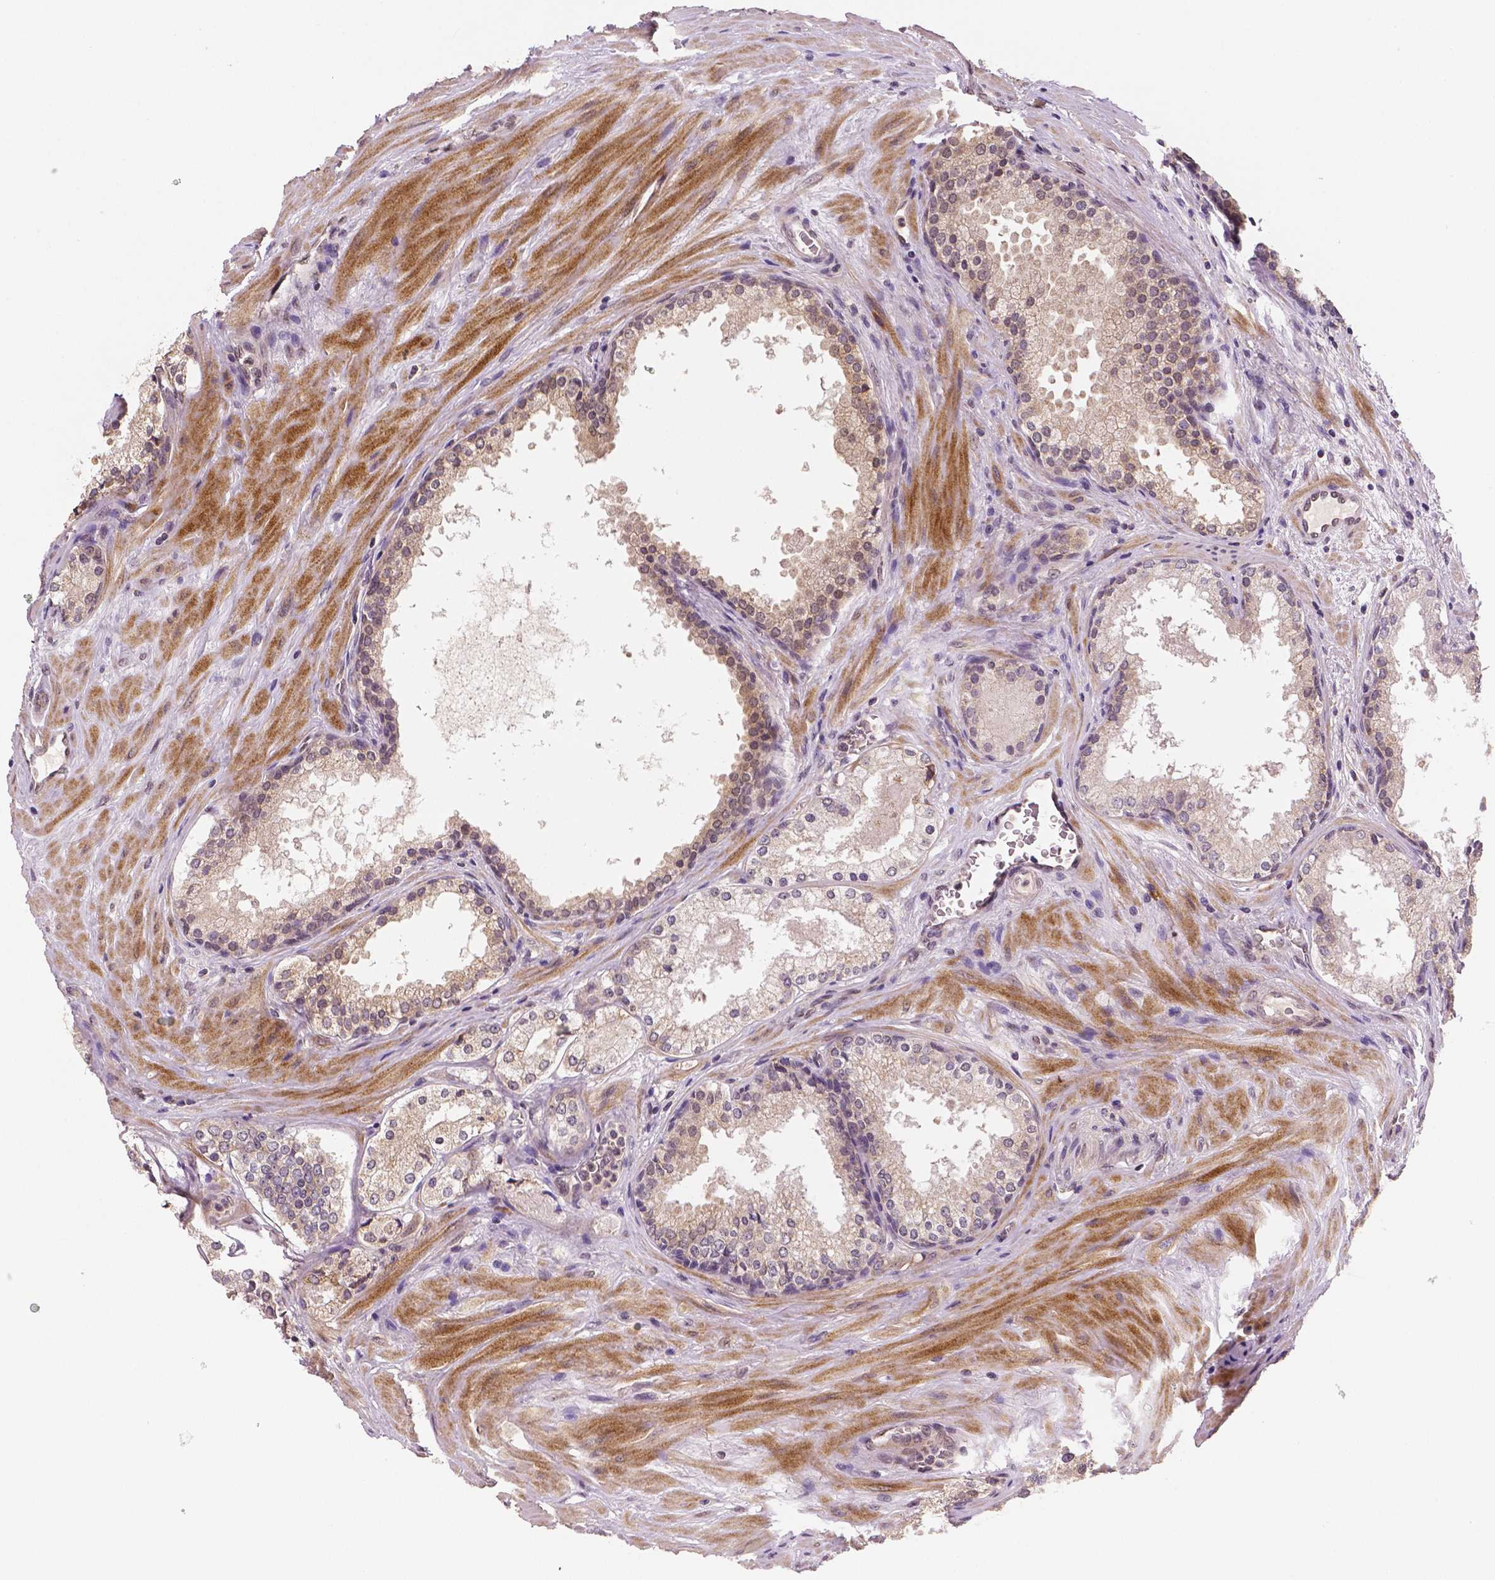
{"staining": {"intensity": "negative", "quantity": "none", "location": "none"}, "tissue": "prostate cancer", "cell_type": "Tumor cells", "image_type": "cancer", "snomed": [{"axis": "morphology", "description": "Adenocarcinoma, Low grade"}, {"axis": "topography", "description": "Prostate"}], "caption": "Tumor cells are negative for protein expression in human prostate adenocarcinoma (low-grade). (Brightfield microscopy of DAB (3,3'-diaminobenzidine) immunohistochemistry at high magnification).", "gene": "STAT3", "patient": {"sex": "male", "age": 56}}